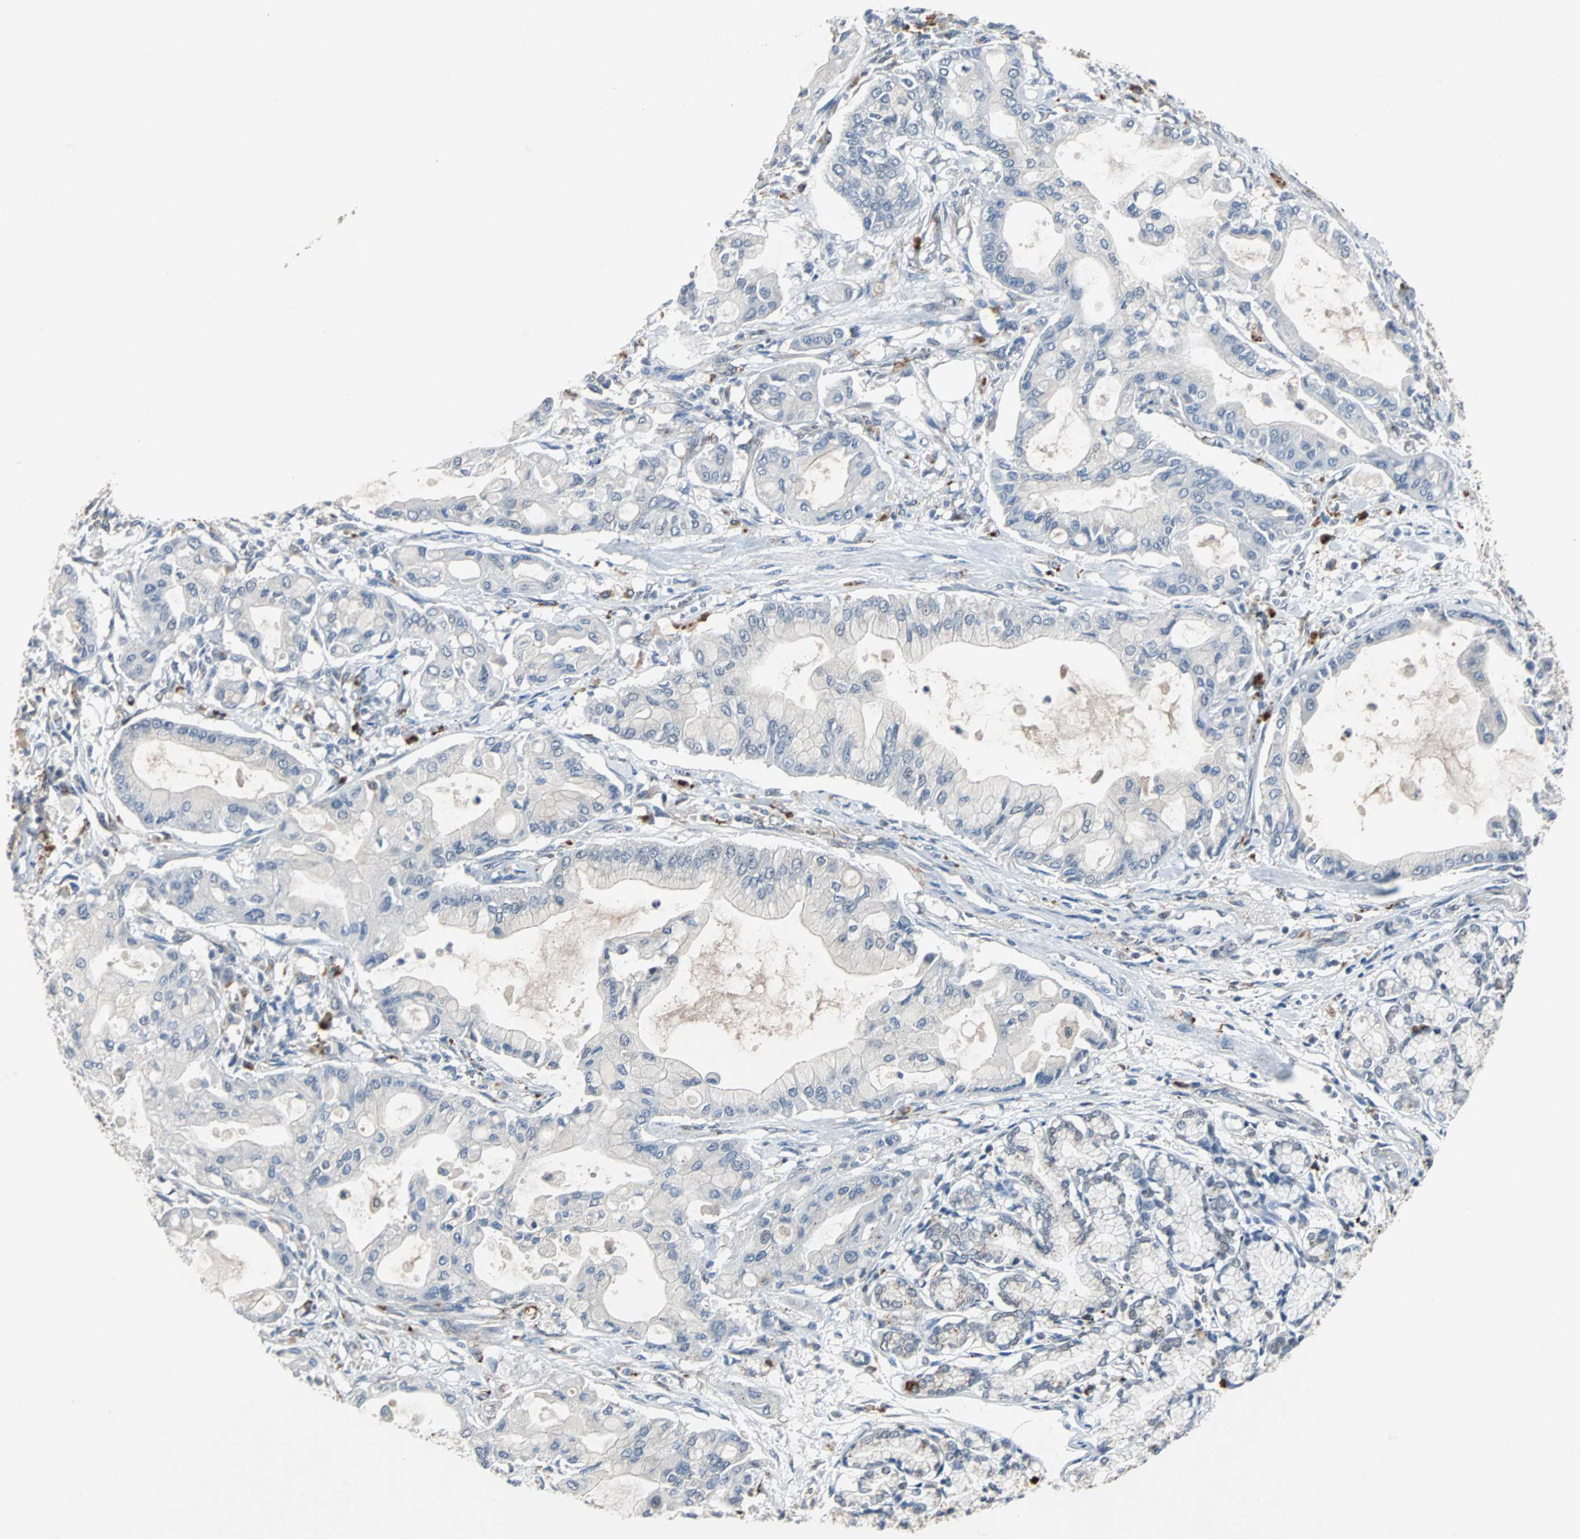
{"staining": {"intensity": "negative", "quantity": "none", "location": "none"}, "tissue": "pancreatic cancer", "cell_type": "Tumor cells", "image_type": "cancer", "snomed": [{"axis": "morphology", "description": "Adenocarcinoma, NOS"}, {"axis": "morphology", "description": "Adenocarcinoma, metastatic, NOS"}, {"axis": "topography", "description": "Lymph node"}, {"axis": "topography", "description": "Pancreas"}, {"axis": "topography", "description": "Duodenum"}], "caption": "An image of human pancreatic cancer (adenocarcinoma) is negative for staining in tumor cells. (DAB (3,3'-diaminobenzidine) IHC visualized using brightfield microscopy, high magnification).", "gene": "HLX", "patient": {"sex": "female", "age": 64}}